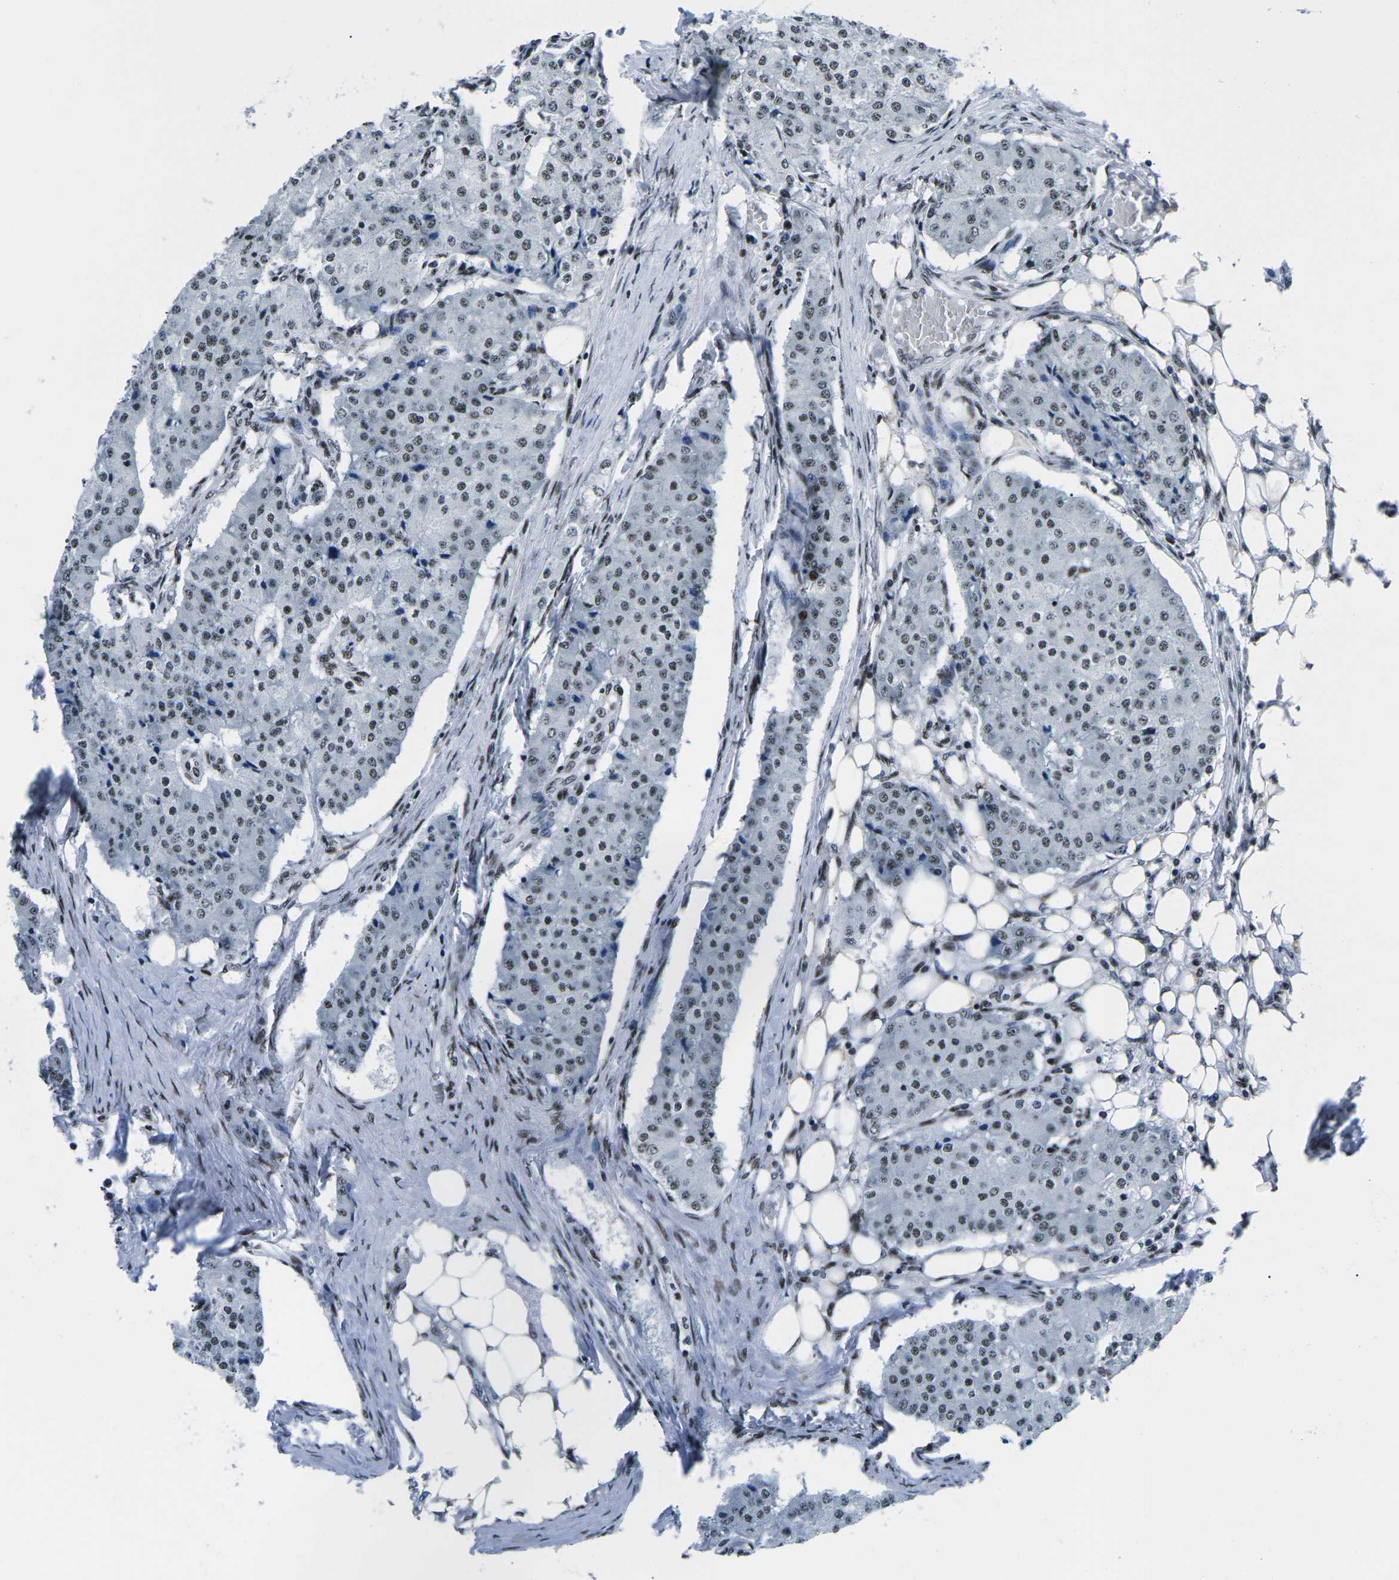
{"staining": {"intensity": "moderate", "quantity": ">75%", "location": "nuclear"}, "tissue": "carcinoid", "cell_type": "Tumor cells", "image_type": "cancer", "snomed": [{"axis": "morphology", "description": "Carcinoid, malignant, NOS"}, {"axis": "topography", "description": "Colon"}], "caption": "Human carcinoid stained with a brown dye shows moderate nuclear positive staining in approximately >75% of tumor cells.", "gene": "ATF1", "patient": {"sex": "female", "age": 52}}